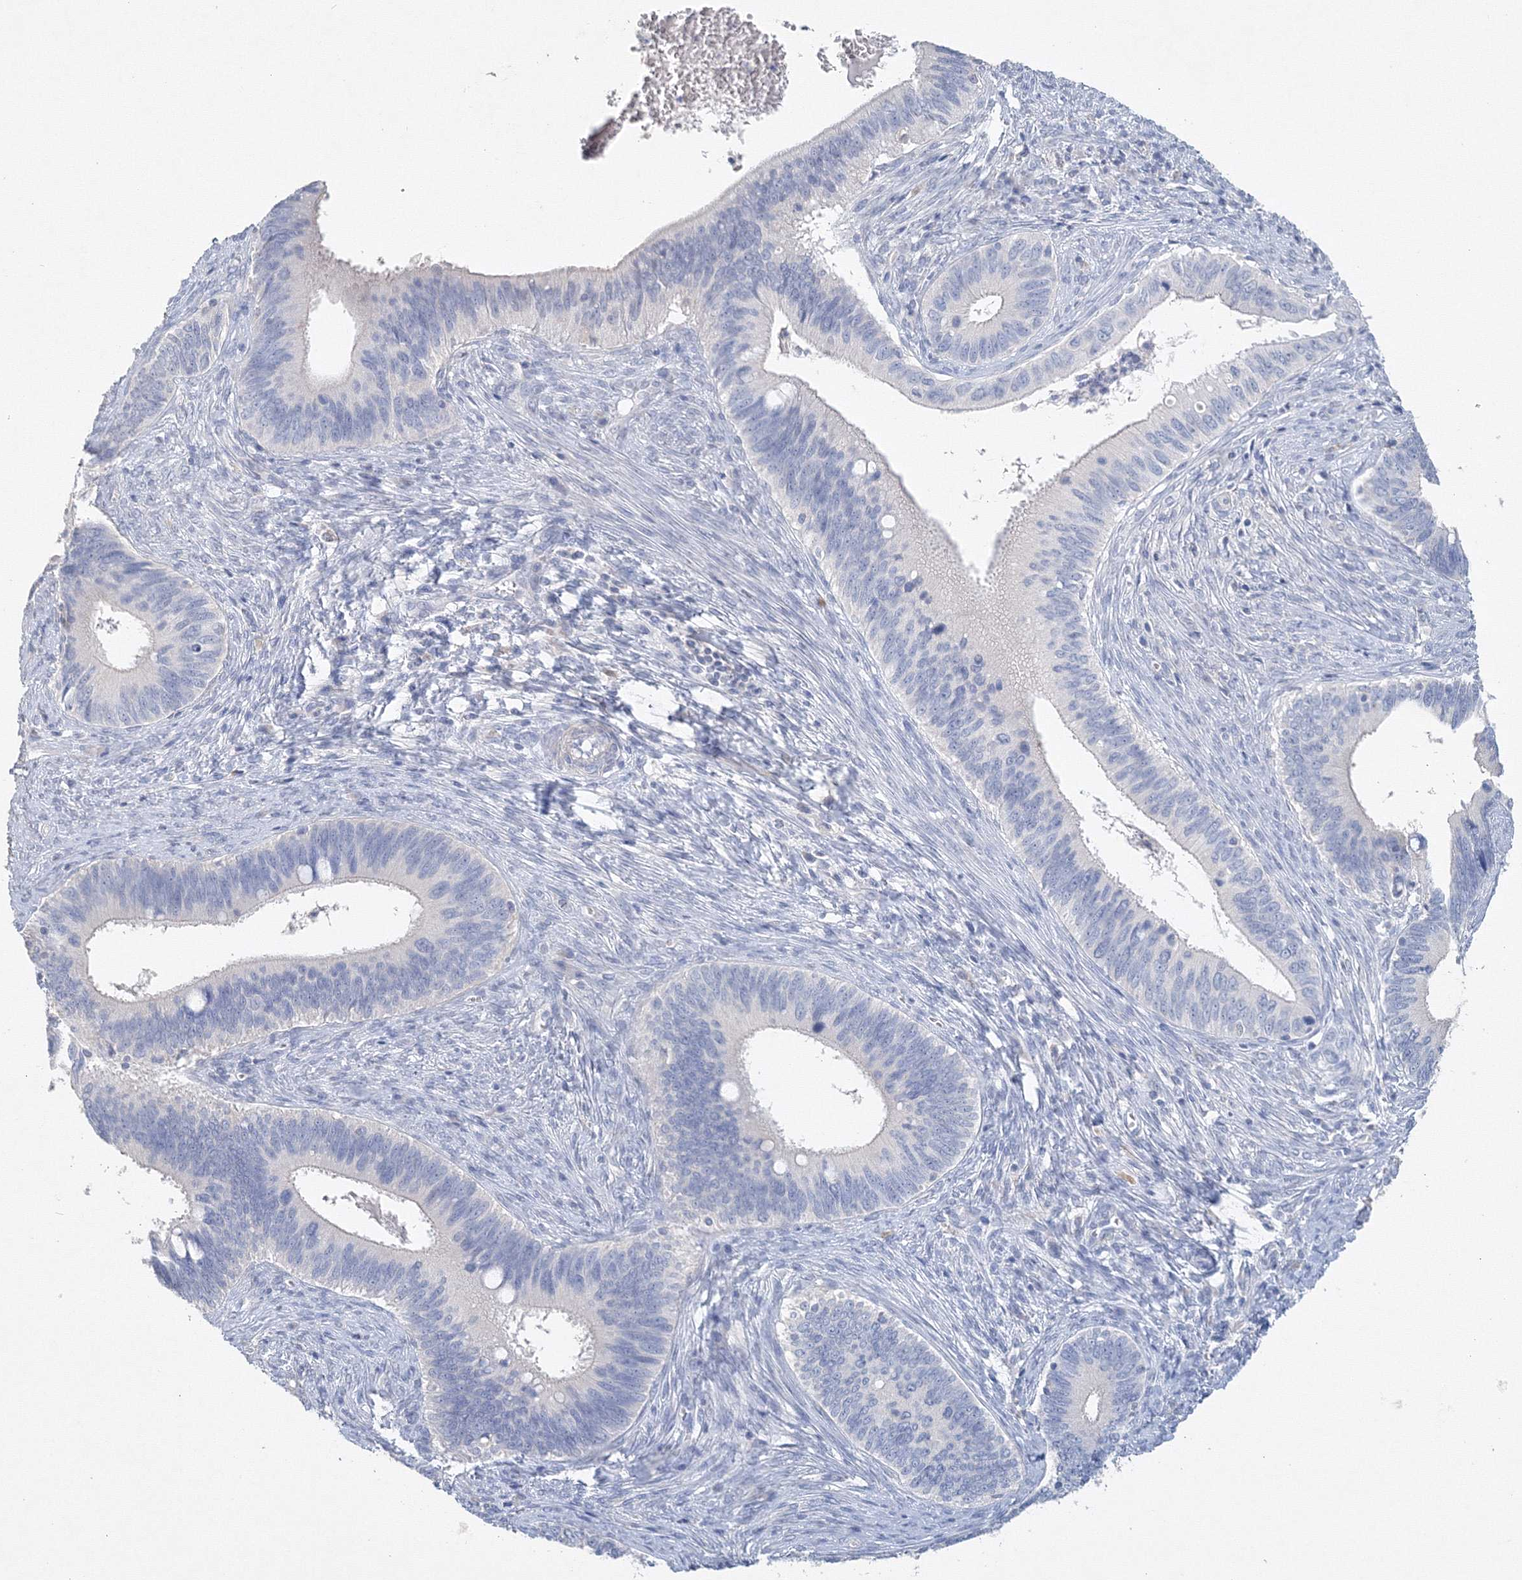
{"staining": {"intensity": "negative", "quantity": "none", "location": "none"}, "tissue": "cervical cancer", "cell_type": "Tumor cells", "image_type": "cancer", "snomed": [{"axis": "morphology", "description": "Adenocarcinoma, NOS"}, {"axis": "topography", "description": "Cervix"}], "caption": "Immunohistochemistry of human cervical cancer (adenocarcinoma) exhibits no expression in tumor cells.", "gene": "OSBPL6", "patient": {"sex": "female", "age": 42}}